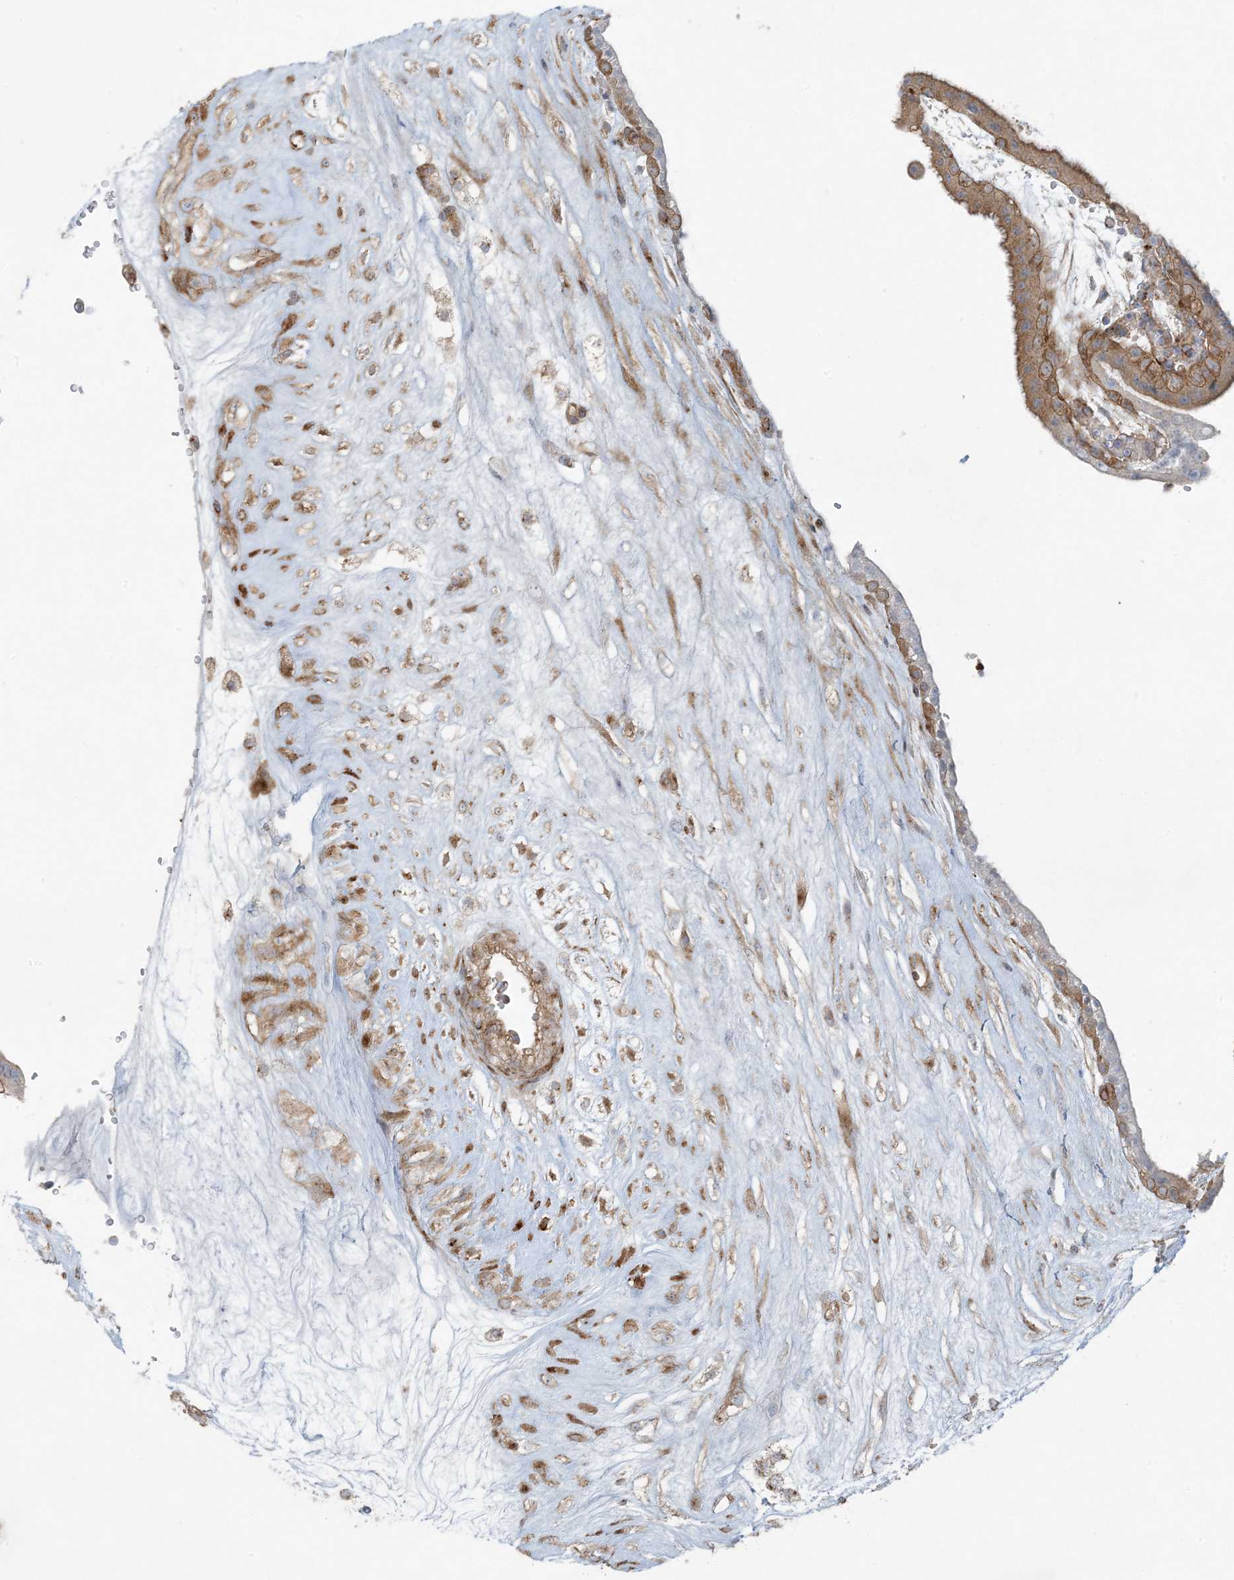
{"staining": {"intensity": "moderate", "quantity": ">75%", "location": "cytoplasmic/membranous"}, "tissue": "placenta", "cell_type": "Decidual cells", "image_type": "normal", "snomed": [{"axis": "morphology", "description": "Normal tissue, NOS"}, {"axis": "topography", "description": "Placenta"}], "caption": "Immunohistochemical staining of unremarkable human placenta demonstrates moderate cytoplasmic/membranous protein expression in approximately >75% of decidual cells.", "gene": "PIK3R4", "patient": {"sex": "female", "age": 18}}